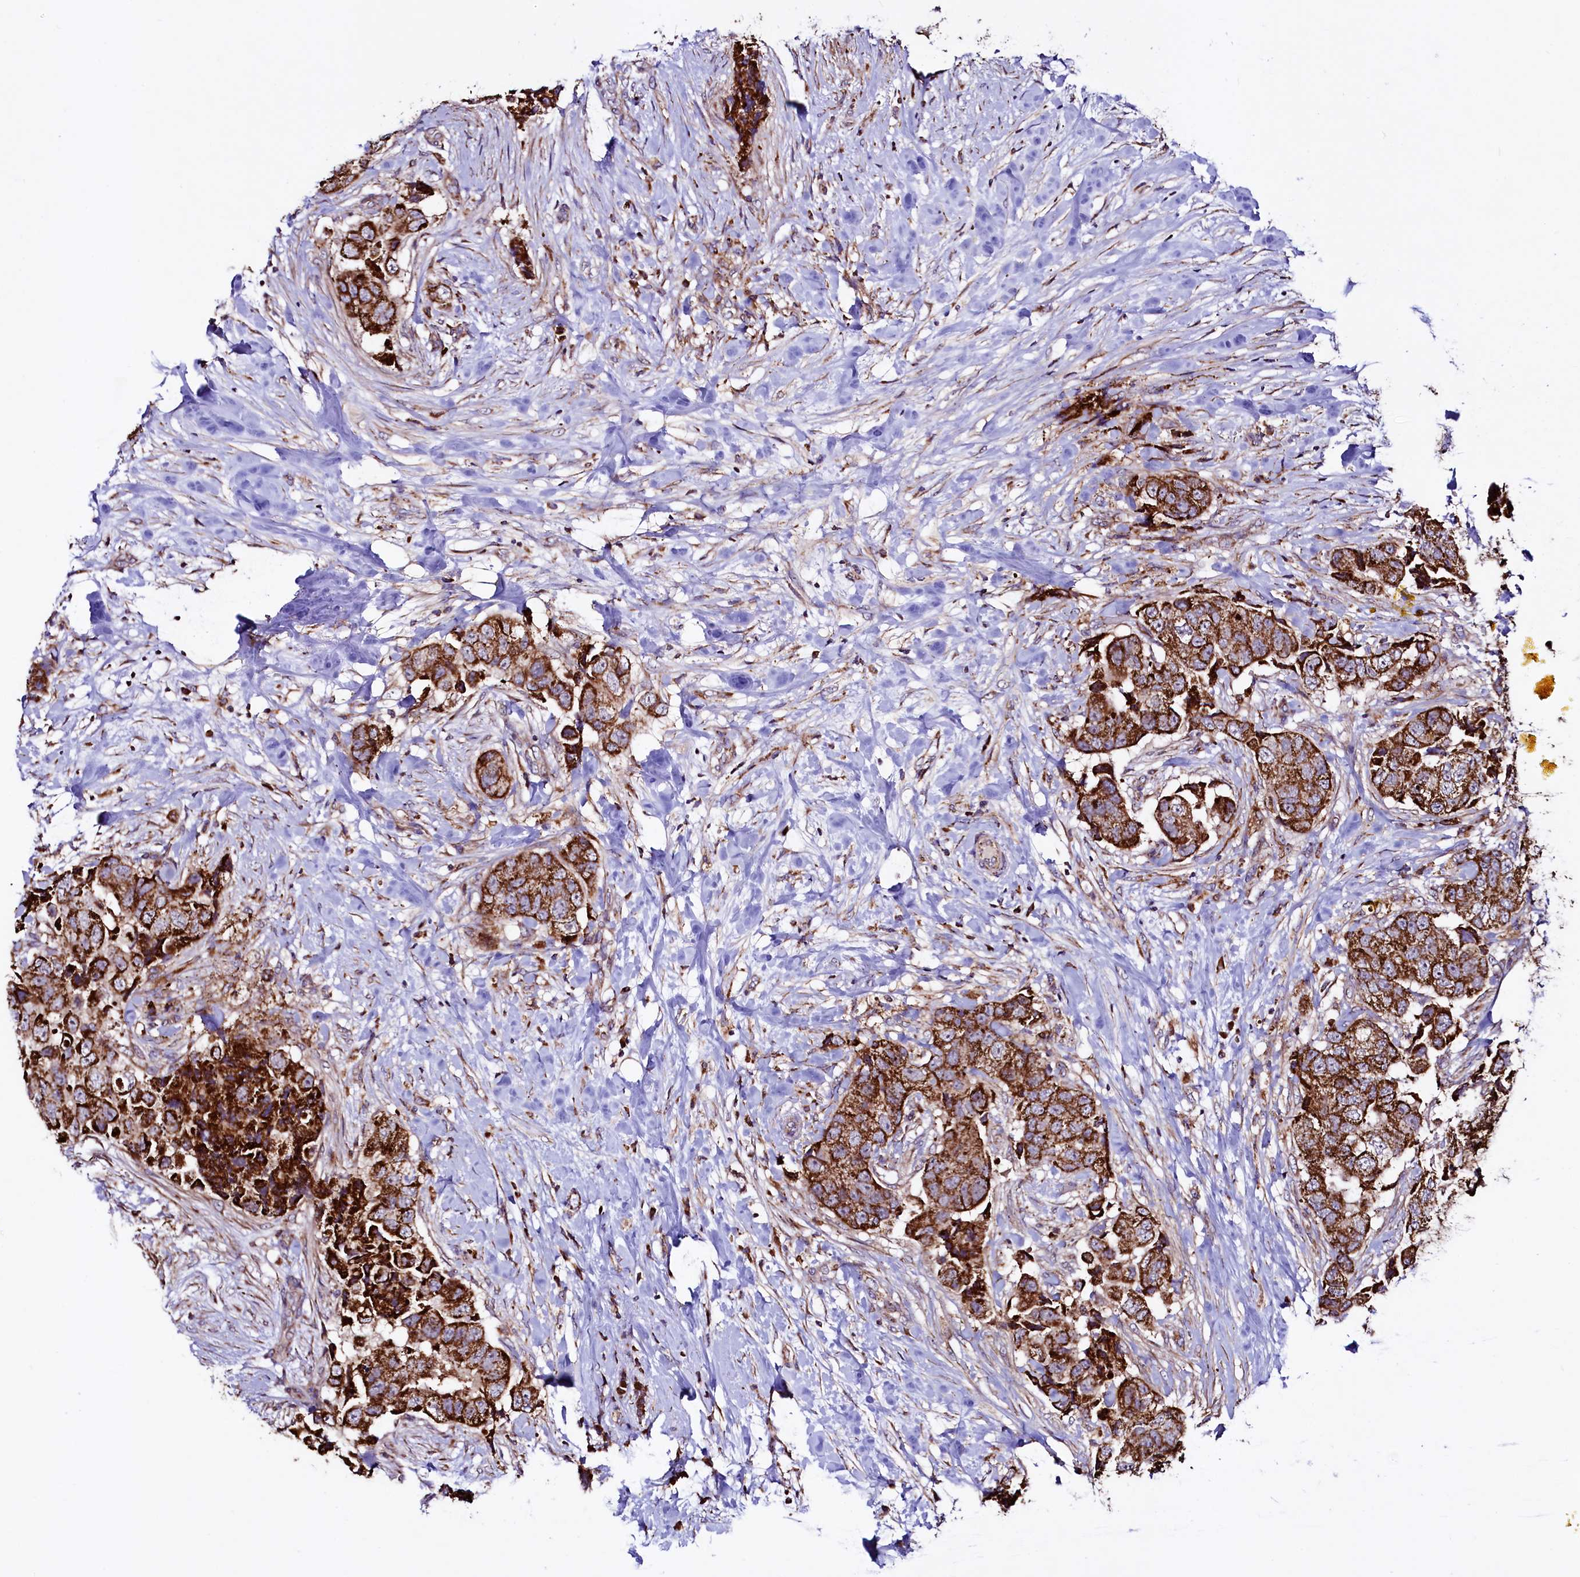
{"staining": {"intensity": "strong", "quantity": ">75%", "location": "cytoplasmic/membranous"}, "tissue": "breast cancer", "cell_type": "Tumor cells", "image_type": "cancer", "snomed": [{"axis": "morphology", "description": "Normal tissue, NOS"}, {"axis": "morphology", "description": "Duct carcinoma"}, {"axis": "topography", "description": "Breast"}], "caption": "Strong cytoplasmic/membranous positivity for a protein is present in approximately >75% of tumor cells of breast cancer (infiltrating ductal carcinoma) using IHC.", "gene": "STARD5", "patient": {"sex": "female", "age": 62}}